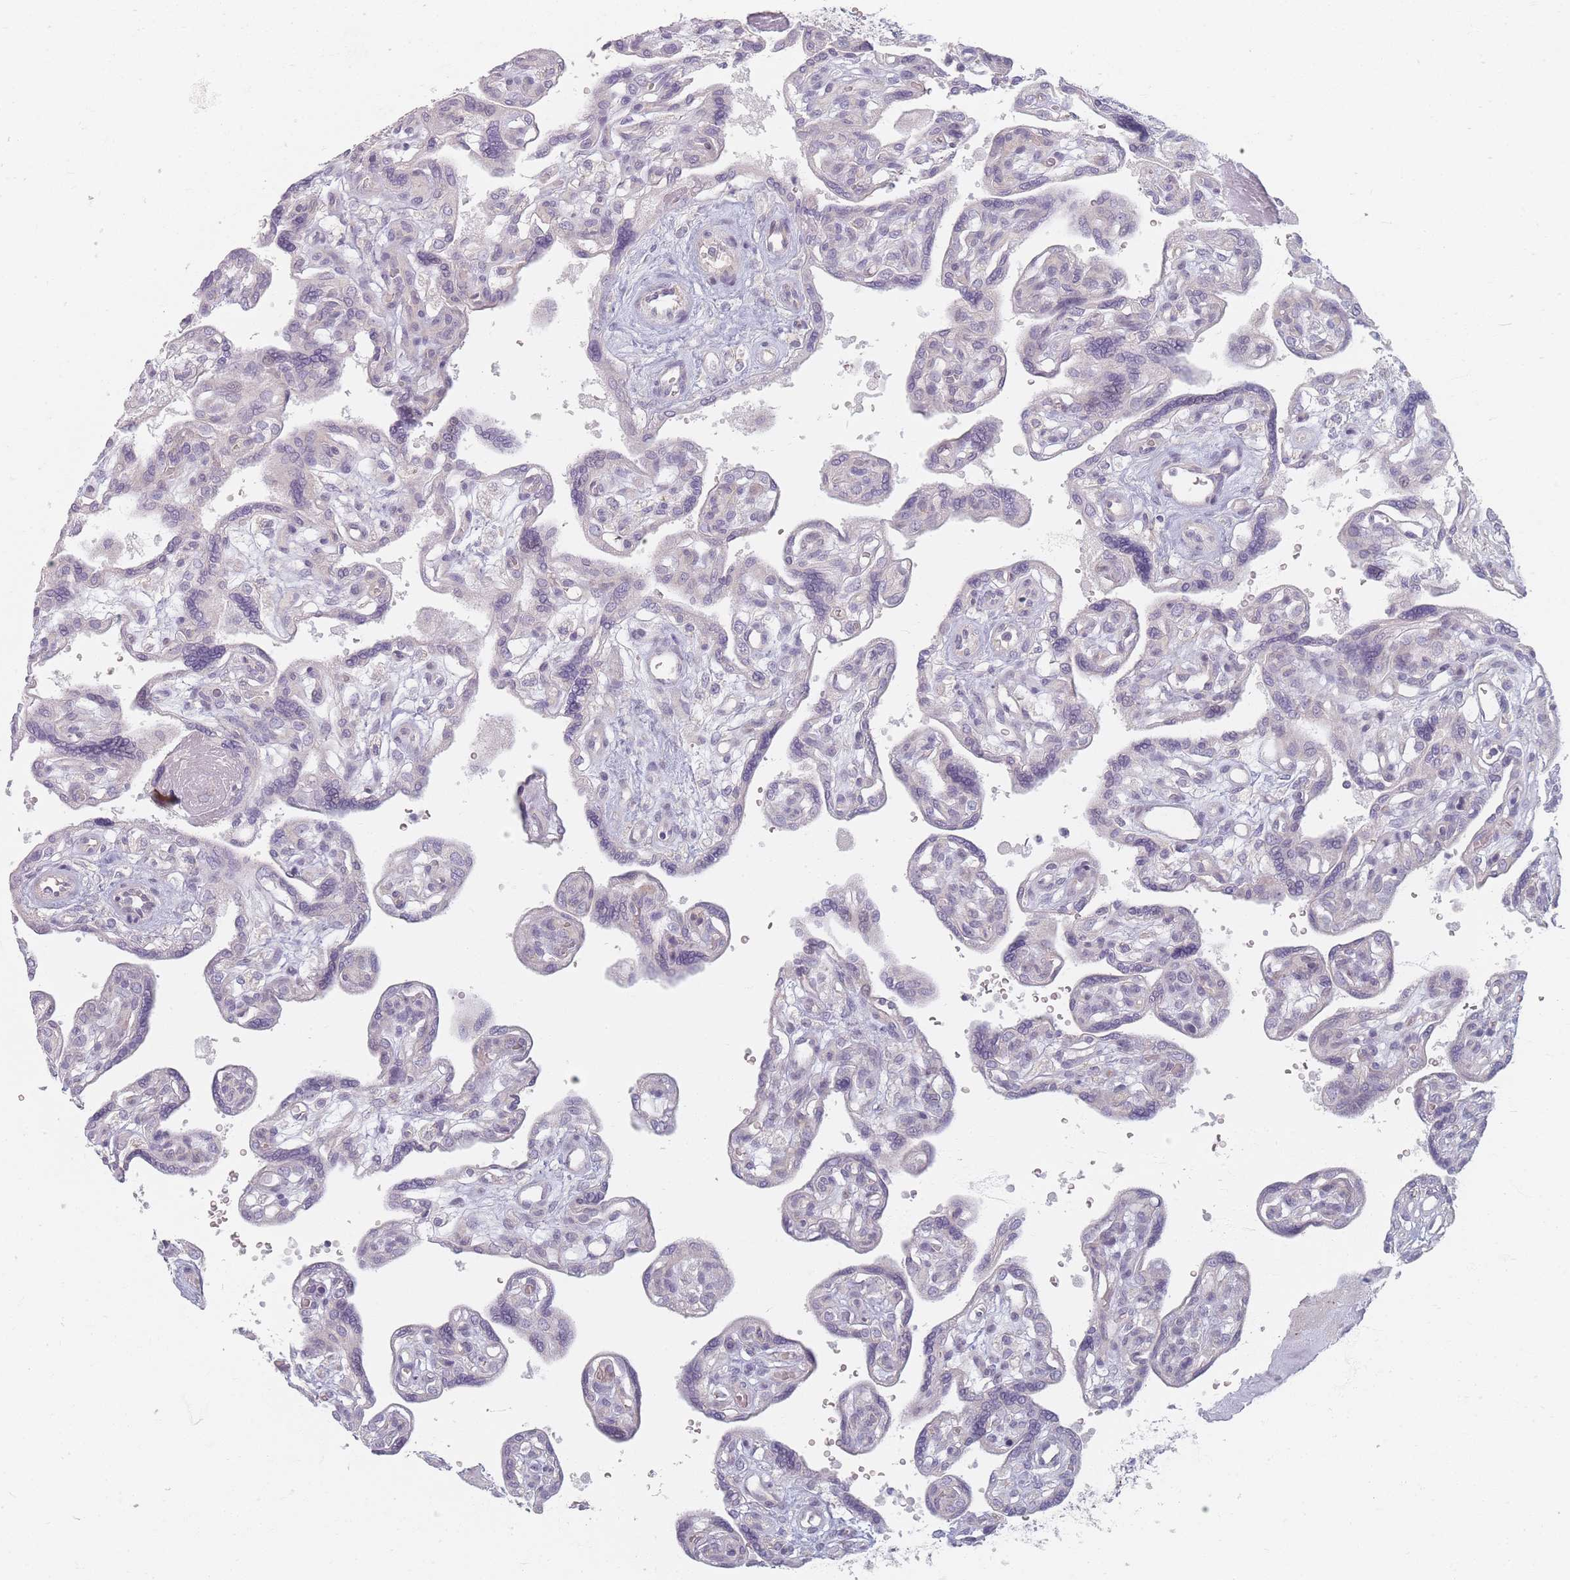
{"staining": {"intensity": "negative", "quantity": "none", "location": "none"}, "tissue": "placenta", "cell_type": "Trophoblastic cells", "image_type": "normal", "snomed": [{"axis": "morphology", "description": "Normal tissue, NOS"}, {"axis": "topography", "description": "Placenta"}], "caption": "This micrograph is of unremarkable placenta stained with immunohistochemistry to label a protein in brown with the nuclei are counter-stained blue. There is no staining in trophoblastic cells. (DAB IHC, high magnification).", "gene": "TMOD1", "patient": {"sex": "female", "age": 39}}